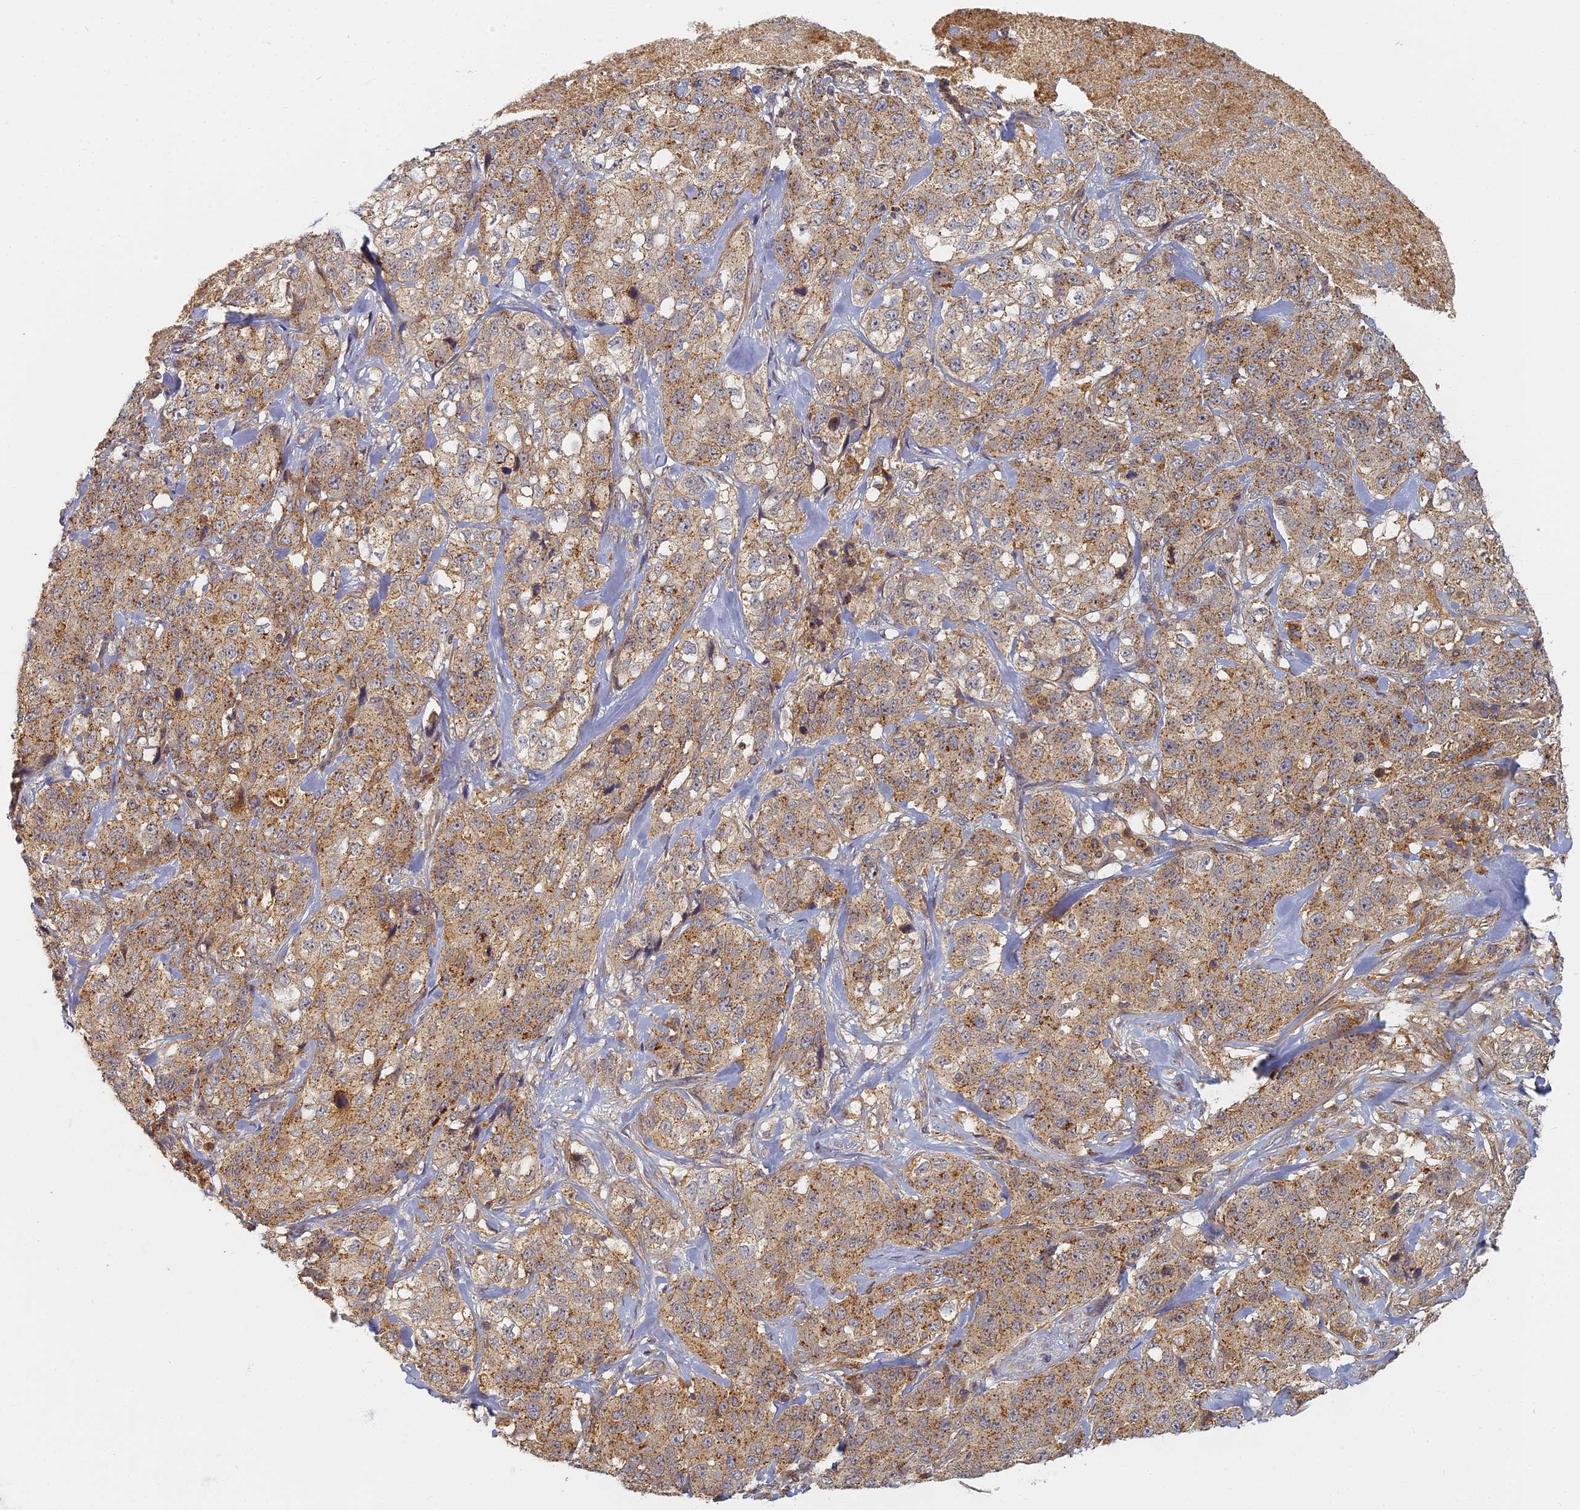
{"staining": {"intensity": "moderate", "quantity": ">75%", "location": "cytoplasmic/membranous"}, "tissue": "stomach cancer", "cell_type": "Tumor cells", "image_type": "cancer", "snomed": [{"axis": "morphology", "description": "Adenocarcinoma, NOS"}, {"axis": "topography", "description": "Stomach"}], "caption": "IHC micrograph of human adenocarcinoma (stomach) stained for a protein (brown), which displays medium levels of moderate cytoplasmic/membranous expression in about >75% of tumor cells.", "gene": "INO80D", "patient": {"sex": "male", "age": 48}}